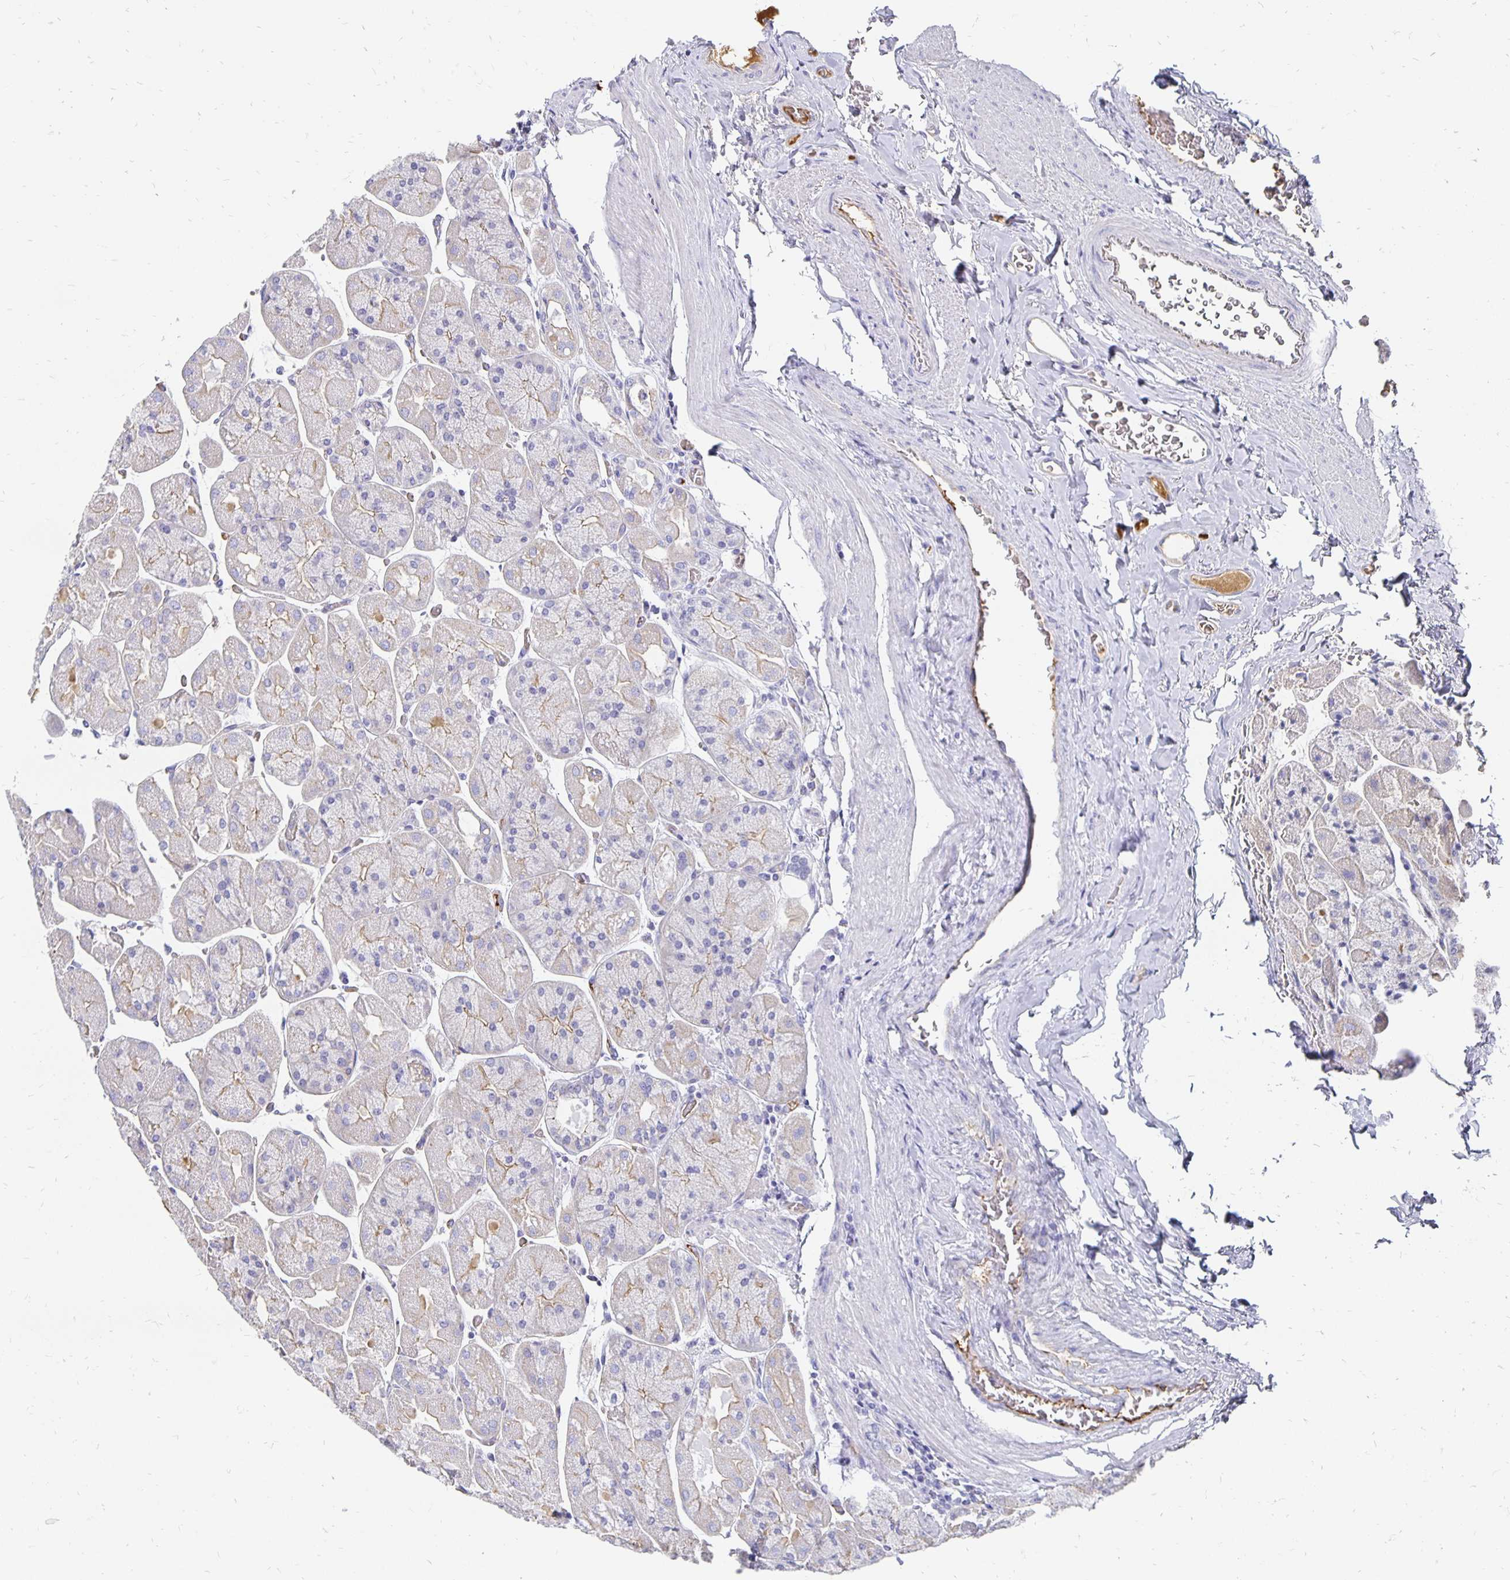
{"staining": {"intensity": "weak", "quantity": "<25%", "location": "cytoplasmic/membranous"}, "tissue": "stomach", "cell_type": "Glandular cells", "image_type": "normal", "snomed": [{"axis": "morphology", "description": "Normal tissue, NOS"}, {"axis": "topography", "description": "Stomach"}], "caption": "This is an immunohistochemistry micrograph of unremarkable human stomach. There is no staining in glandular cells.", "gene": "APOB", "patient": {"sex": "female", "age": 61}}